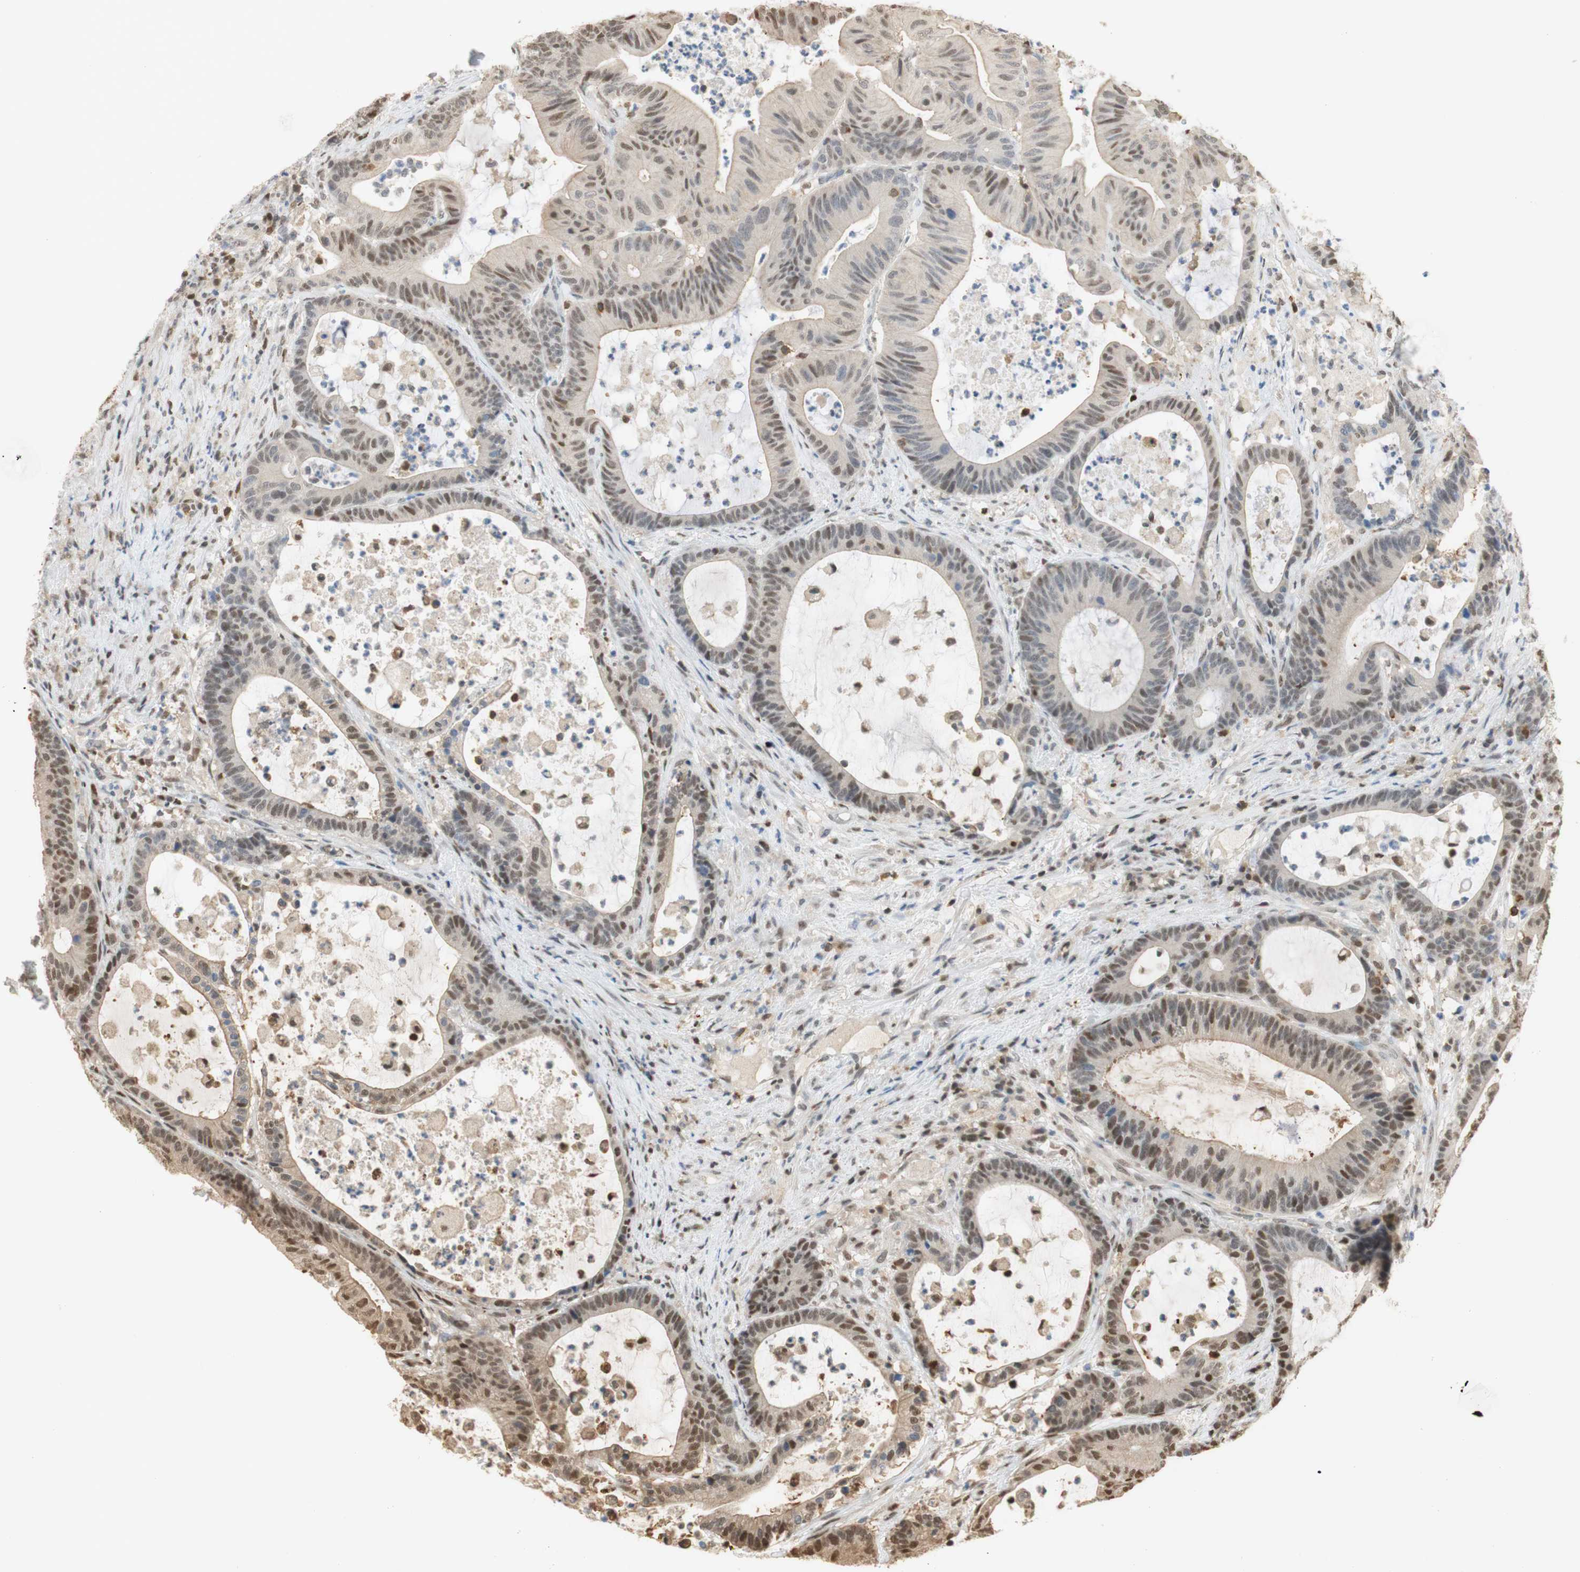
{"staining": {"intensity": "moderate", "quantity": "<25%", "location": "cytoplasmic/membranous,nuclear"}, "tissue": "colorectal cancer", "cell_type": "Tumor cells", "image_type": "cancer", "snomed": [{"axis": "morphology", "description": "Adenocarcinoma, NOS"}, {"axis": "topography", "description": "Colon"}], "caption": "Protein staining displays moderate cytoplasmic/membranous and nuclear positivity in approximately <25% of tumor cells in colorectal cancer (adenocarcinoma).", "gene": "NAP1L4", "patient": {"sex": "female", "age": 84}}